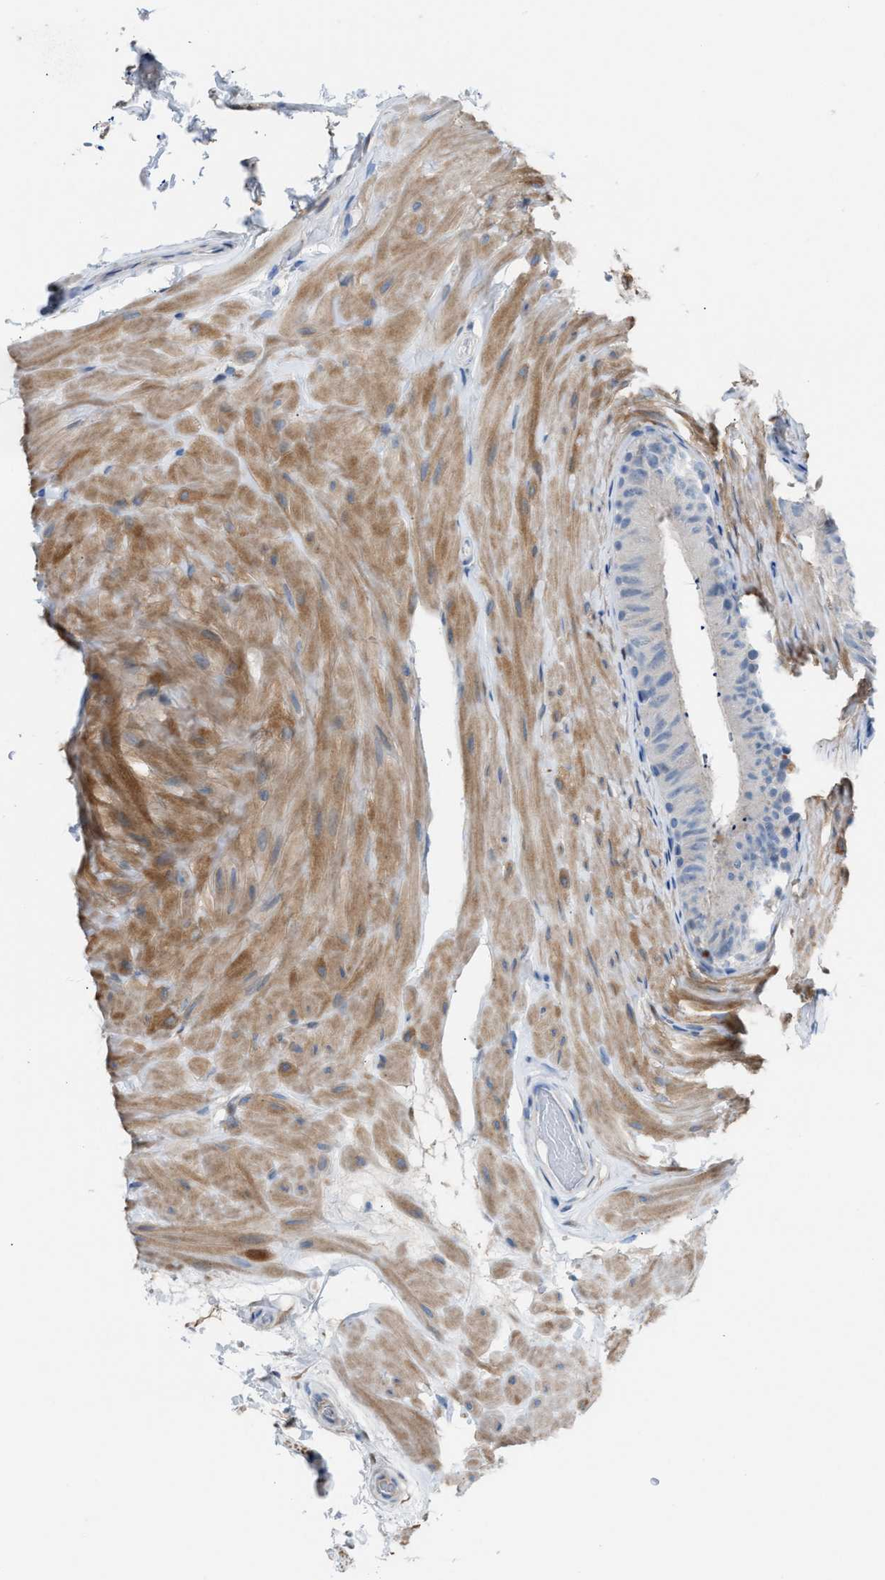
{"staining": {"intensity": "negative", "quantity": "none", "location": "none"}, "tissue": "epididymis", "cell_type": "Glandular cells", "image_type": "normal", "snomed": [{"axis": "morphology", "description": "Normal tissue, NOS"}, {"axis": "topography", "description": "Epididymis"}], "caption": "Protein analysis of normal epididymis reveals no significant staining in glandular cells. (Brightfield microscopy of DAB (3,3'-diaminobenzidine) IHC at high magnification).", "gene": "ASPA", "patient": {"sex": "male", "age": 34}}